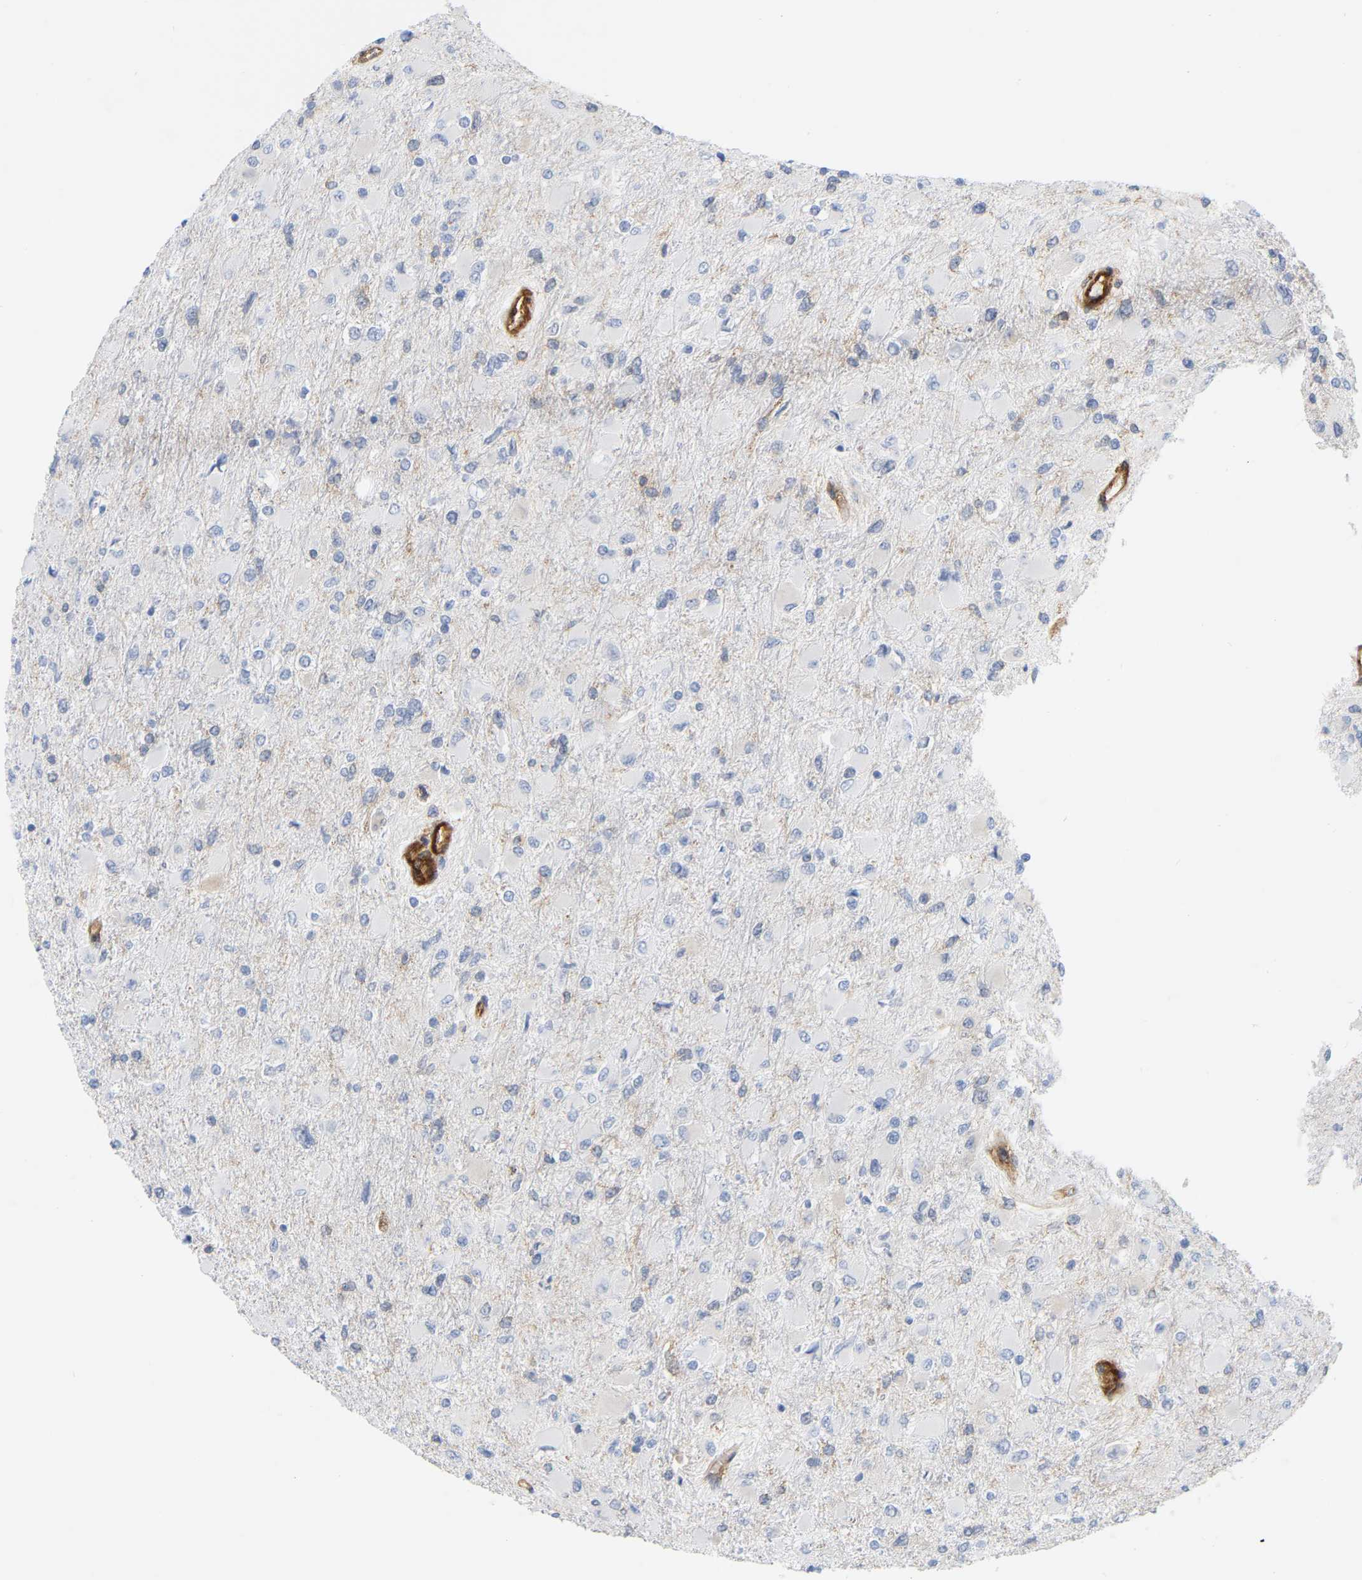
{"staining": {"intensity": "negative", "quantity": "none", "location": "none"}, "tissue": "glioma", "cell_type": "Tumor cells", "image_type": "cancer", "snomed": [{"axis": "morphology", "description": "Glioma, malignant, High grade"}, {"axis": "topography", "description": "Cerebral cortex"}], "caption": "Immunohistochemistry of human malignant glioma (high-grade) shows no positivity in tumor cells.", "gene": "RAPH1", "patient": {"sex": "female", "age": 36}}